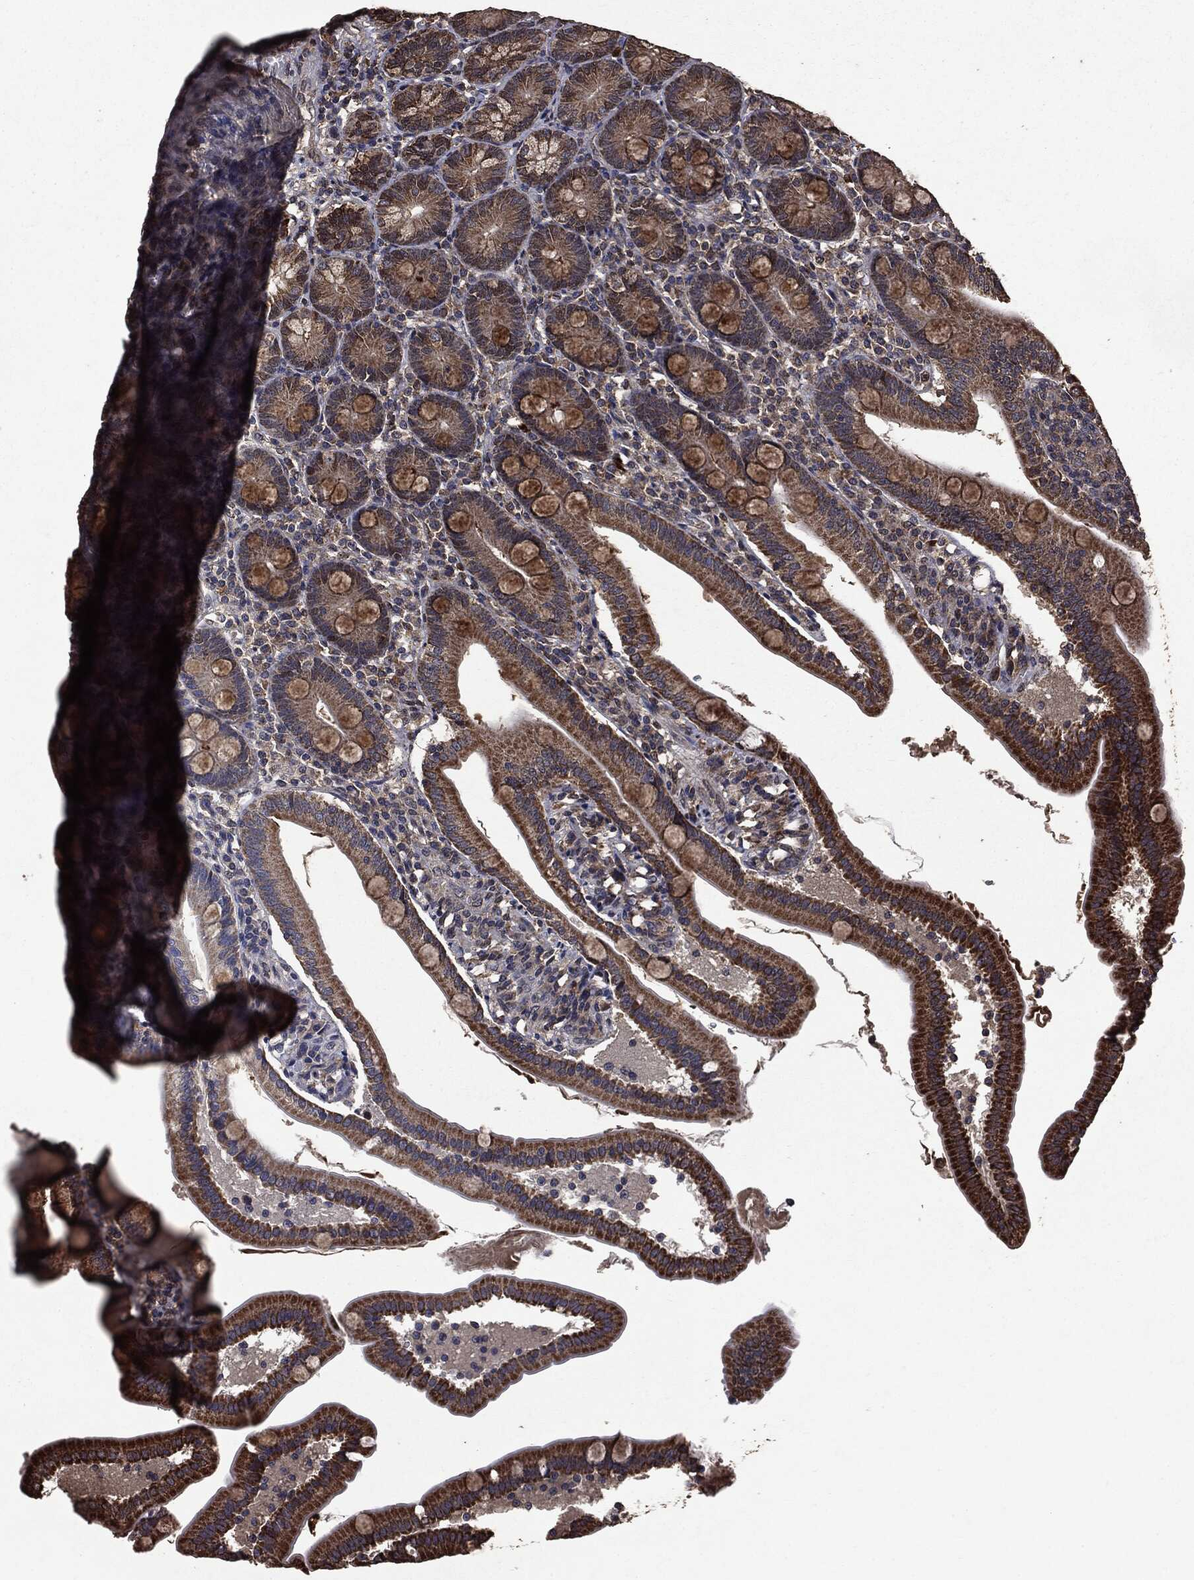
{"staining": {"intensity": "strong", "quantity": "25%-75%", "location": "cytoplasmic/membranous"}, "tissue": "duodenum", "cell_type": "Glandular cells", "image_type": "normal", "snomed": [{"axis": "morphology", "description": "Normal tissue, NOS"}, {"axis": "topography", "description": "Duodenum"}], "caption": "A photomicrograph of human duodenum stained for a protein displays strong cytoplasmic/membranous brown staining in glandular cells. Immunohistochemistry (ihc) stains the protein in brown and the nuclei are stained blue.", "gene": "PPP6R2", "patient": {"sex": "female", "age": 67}}